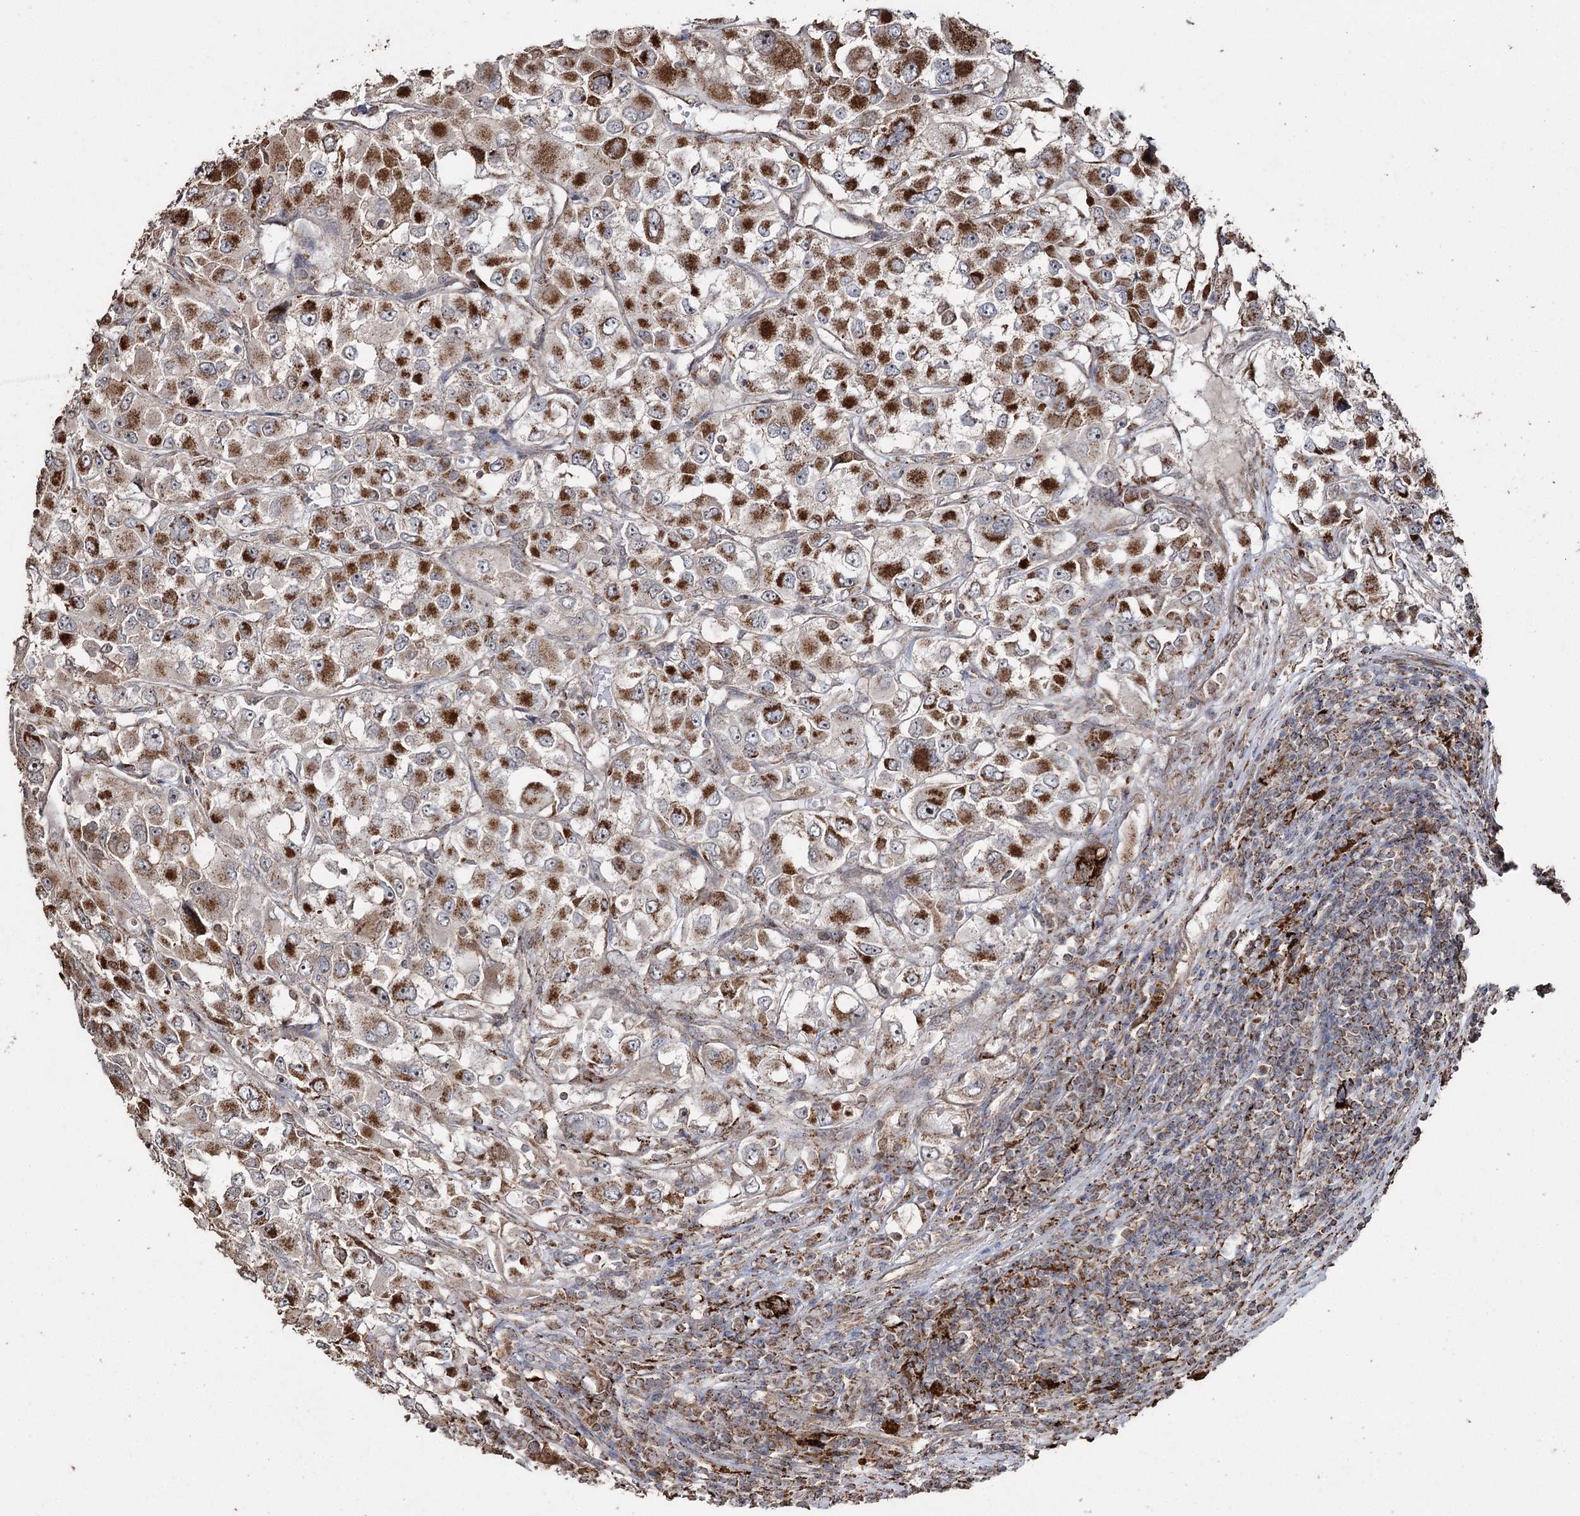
{"staining": {"intensity": "strong", "quantity": ">75%", "location": "cytoplasmic/membranous"}, "tissue": "renal cancer", "cell_type": "Tumor cells", "image_type": "cancer", "snomed": [{"axis": "morphology", "description": "Adenocarcinoma, NOS"}, {"axis": "topography", "description": "Kidney"}], "caption": "Strong cytoplasmic/membranous expression is appreciated in about >75% of tumor cells in renal cancer.", "gene": "SLF2", "patient": {"sex": "female", "age": 52}}